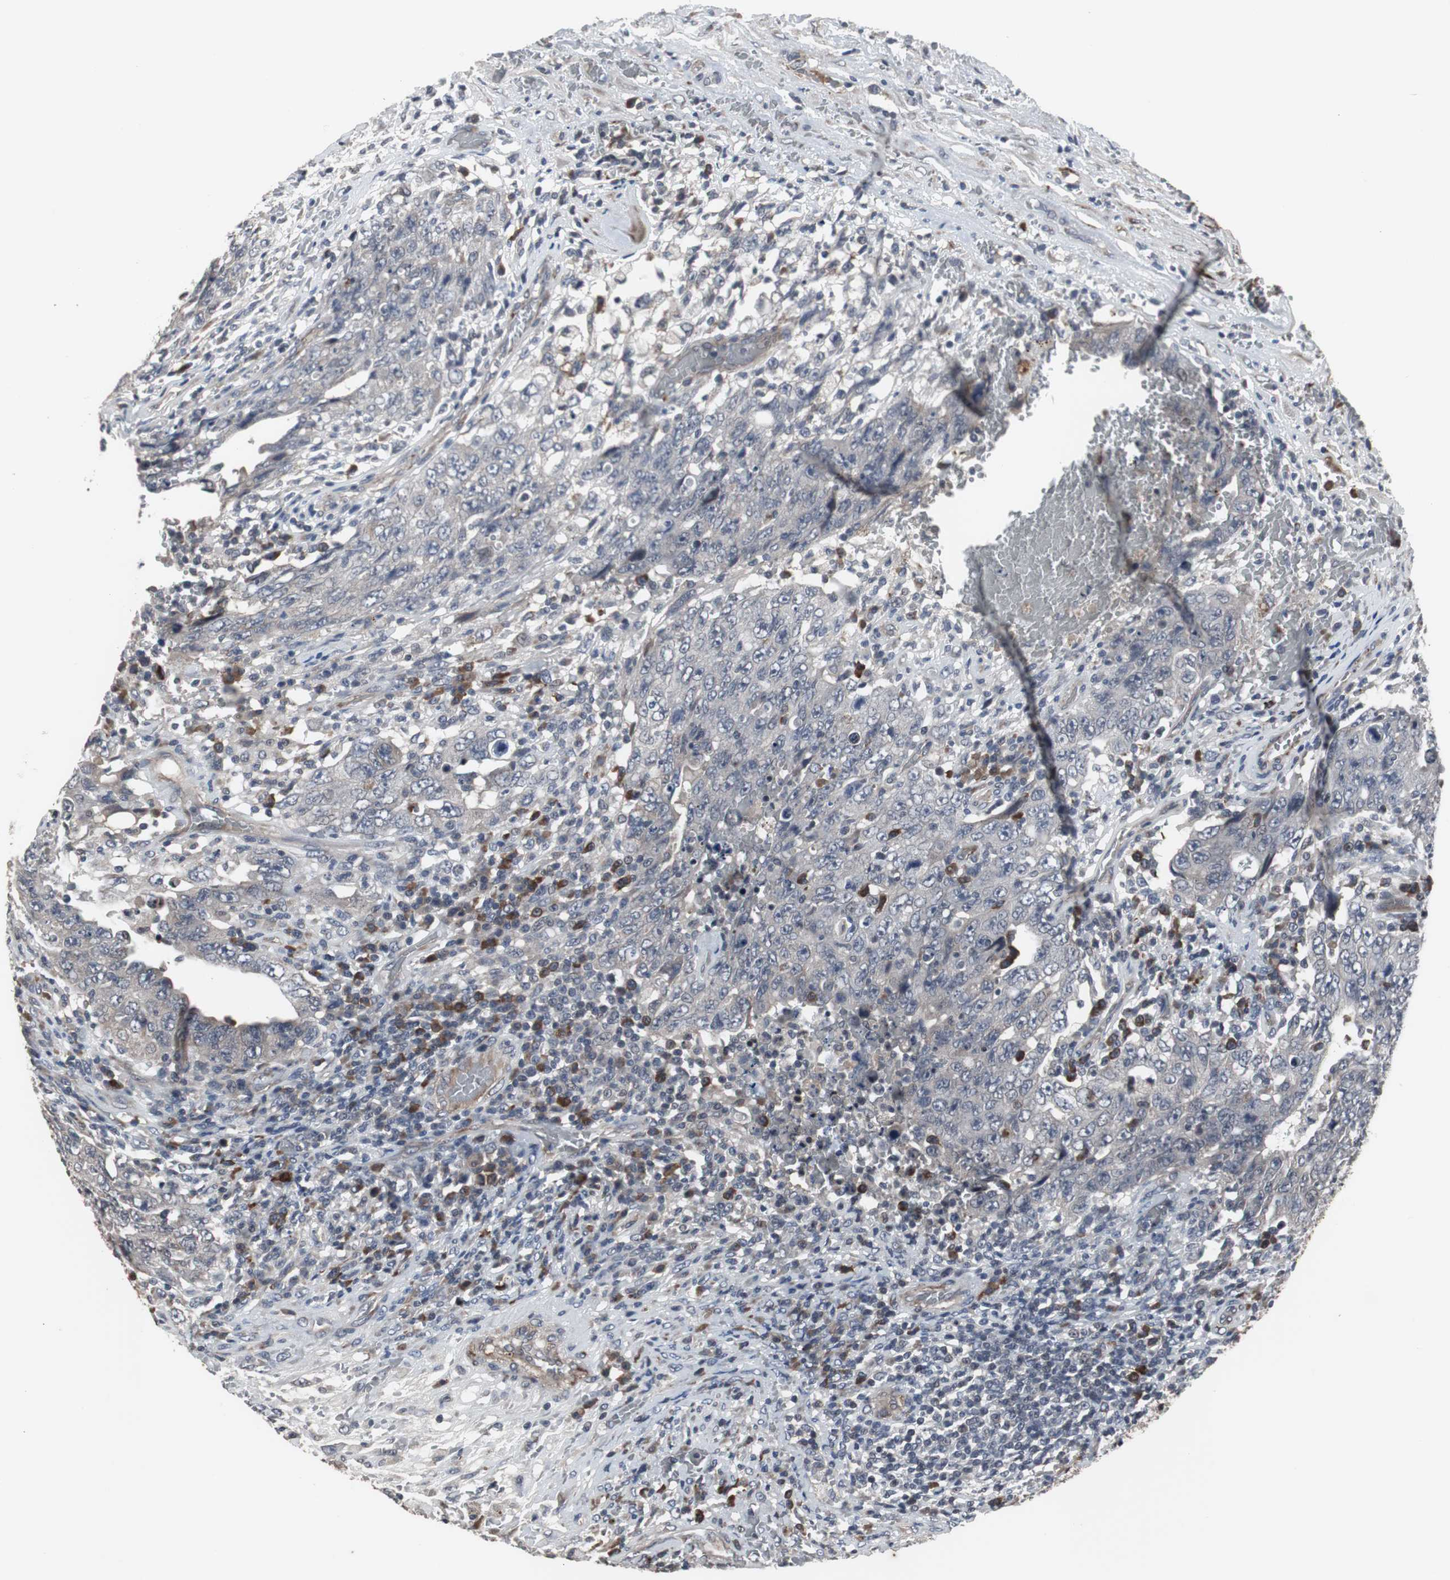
{"staining": {"intensity": "negative", "quantity": "none", "location": "none"}, "tissue": "testis cancer", "cell_type": "Tumor cells", "image_type": "cancer", "snomed": [{"axis": "morphology", "description": "Carcinoma, Embryonal, NOS"}, {"axis": "topography", "description": "Testis"}], "caption": "Tumor cells are negative for brown protein staining in testis cancer. Nuclei are stained in blue.", "gene": "CRADD", "patient": {"sex": "male", "age": 26}}